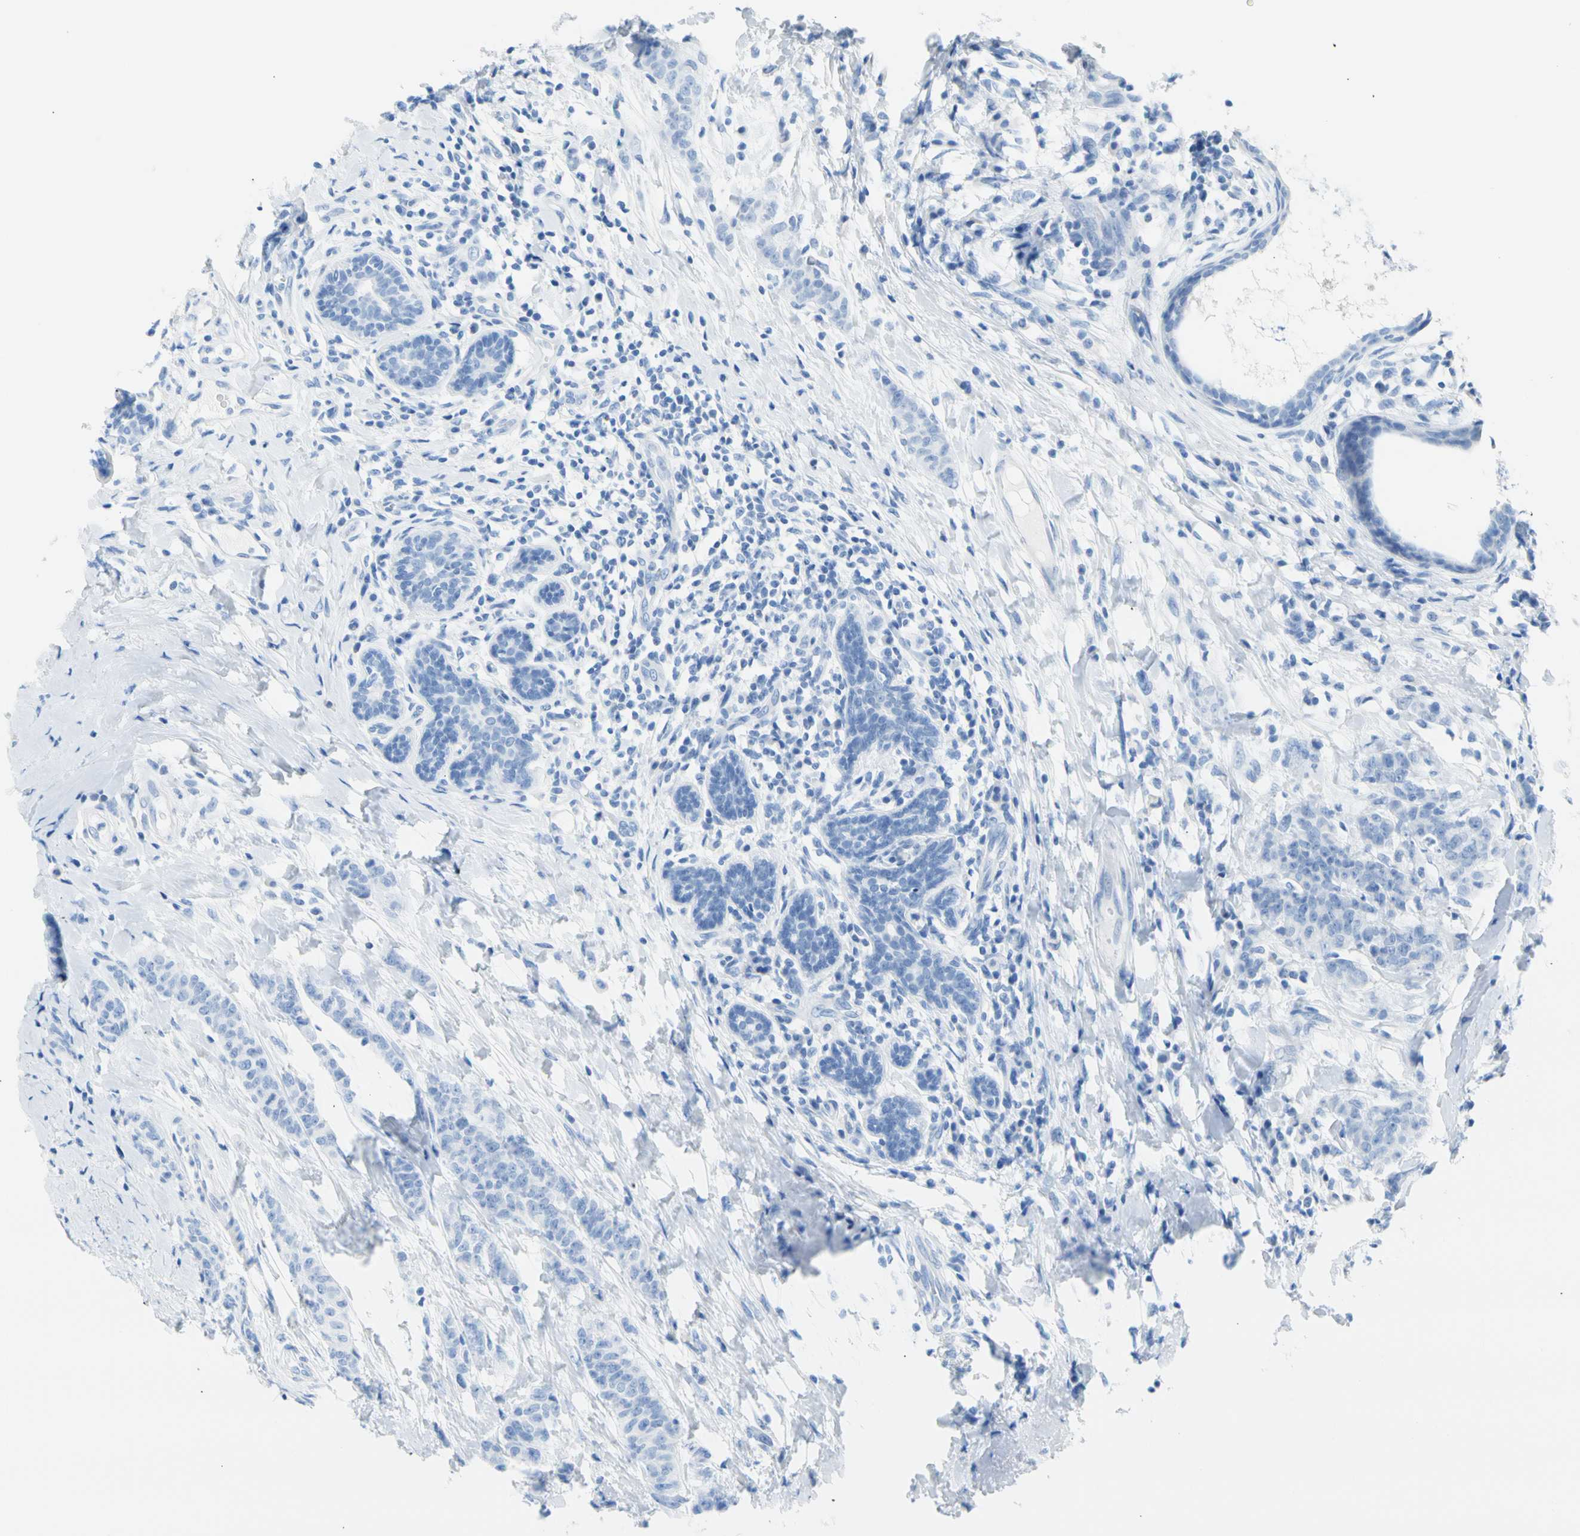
{"staining": {"intensity": "negative", "quantity": "none", "location": "none"}, "tissue": "breast cancer", "cell_type": "Tumor cells", "image_type": "cancer", "snomed": [{"axis": "morphology", "description": "Duct carcinoma"}, {"axis": "topography", "description": "Breast"}], "caption": "Breast infiltrating ductal carcinoma was stained to show a protein in brown. There is no significant expression in tumor cells. (DAB (3,3'-diaminobenzidine) immunohistochemistry (IHC), high magnification).", "gene": "CEL", "patient": {"sex": "female", "age": 40}}